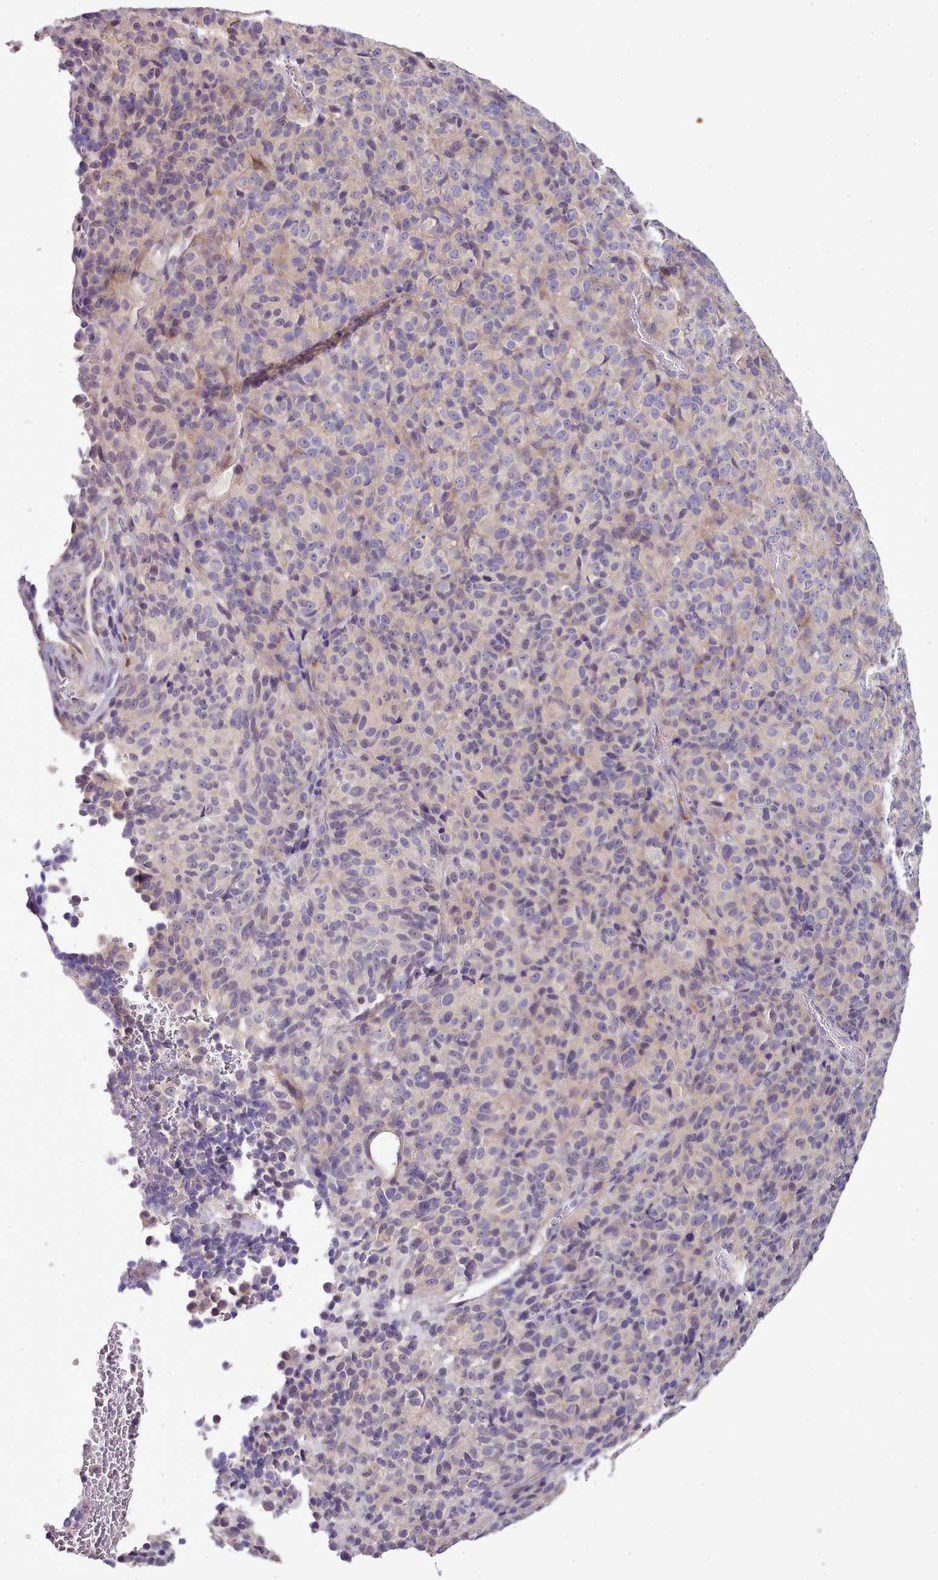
{"staining": {"intensity": "negative", "quantity": "none", "location": "none"}, "tissue": "melanoma", "cell_type": "Tumor cells", "image_type": "cancer", "snomed": [{"axis": "morphology", "description": "Malignant melanoma, Metastatic site"}, {"axis": "topography", "description": "Brain"}], "caption": "IHC micrograph of melanoma stained for a protein (brown), which exhibits no staining in tumor cells.", "gene": "SETX", "patient": {"sex": "female", "age": 56}}